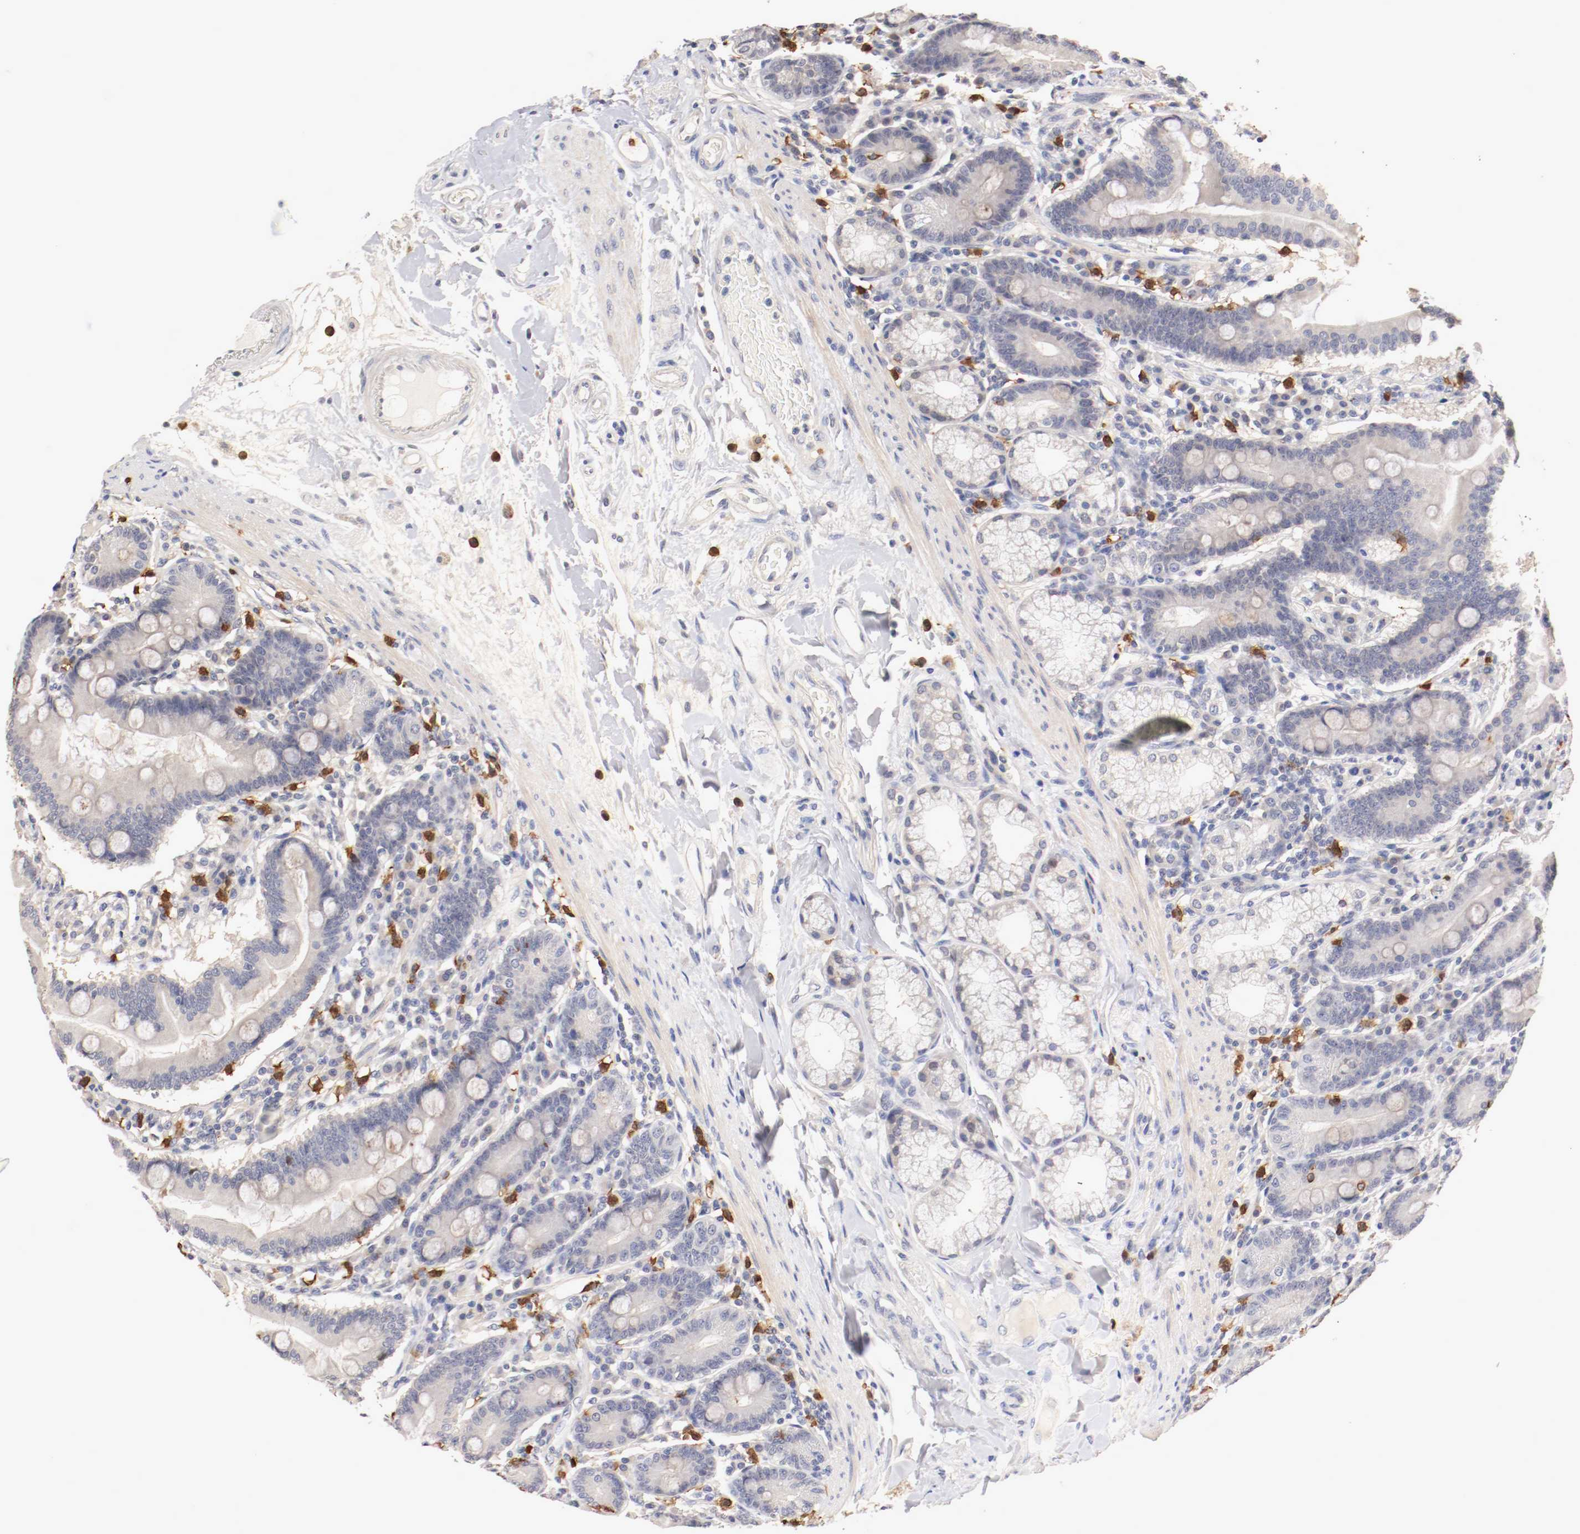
{"staining": {"intensity": "negative", "quantity": "none", "location": "none"}, "tissue": "duodenum", "cell_type": "Glandular cells", "image_type": "normal", "snomed": [{"axis": "morphology", "description": "Normal tissue, NOS"}, {"axis": "topography", "description": "Duodenum"}], "caption": "Immunohistochemistry (IHC) image of normal human duodenum stained for a protein (brown), which shows no positivity in glandular cells. (Stains: DAB (3,3'-diaminobenzidine) IHC with hematoxylin counter stain, Microscopy: brightfield microscopy at high magnification).", "gene": "CEBPE", "patient": {"sex": "female", "age": 64}}